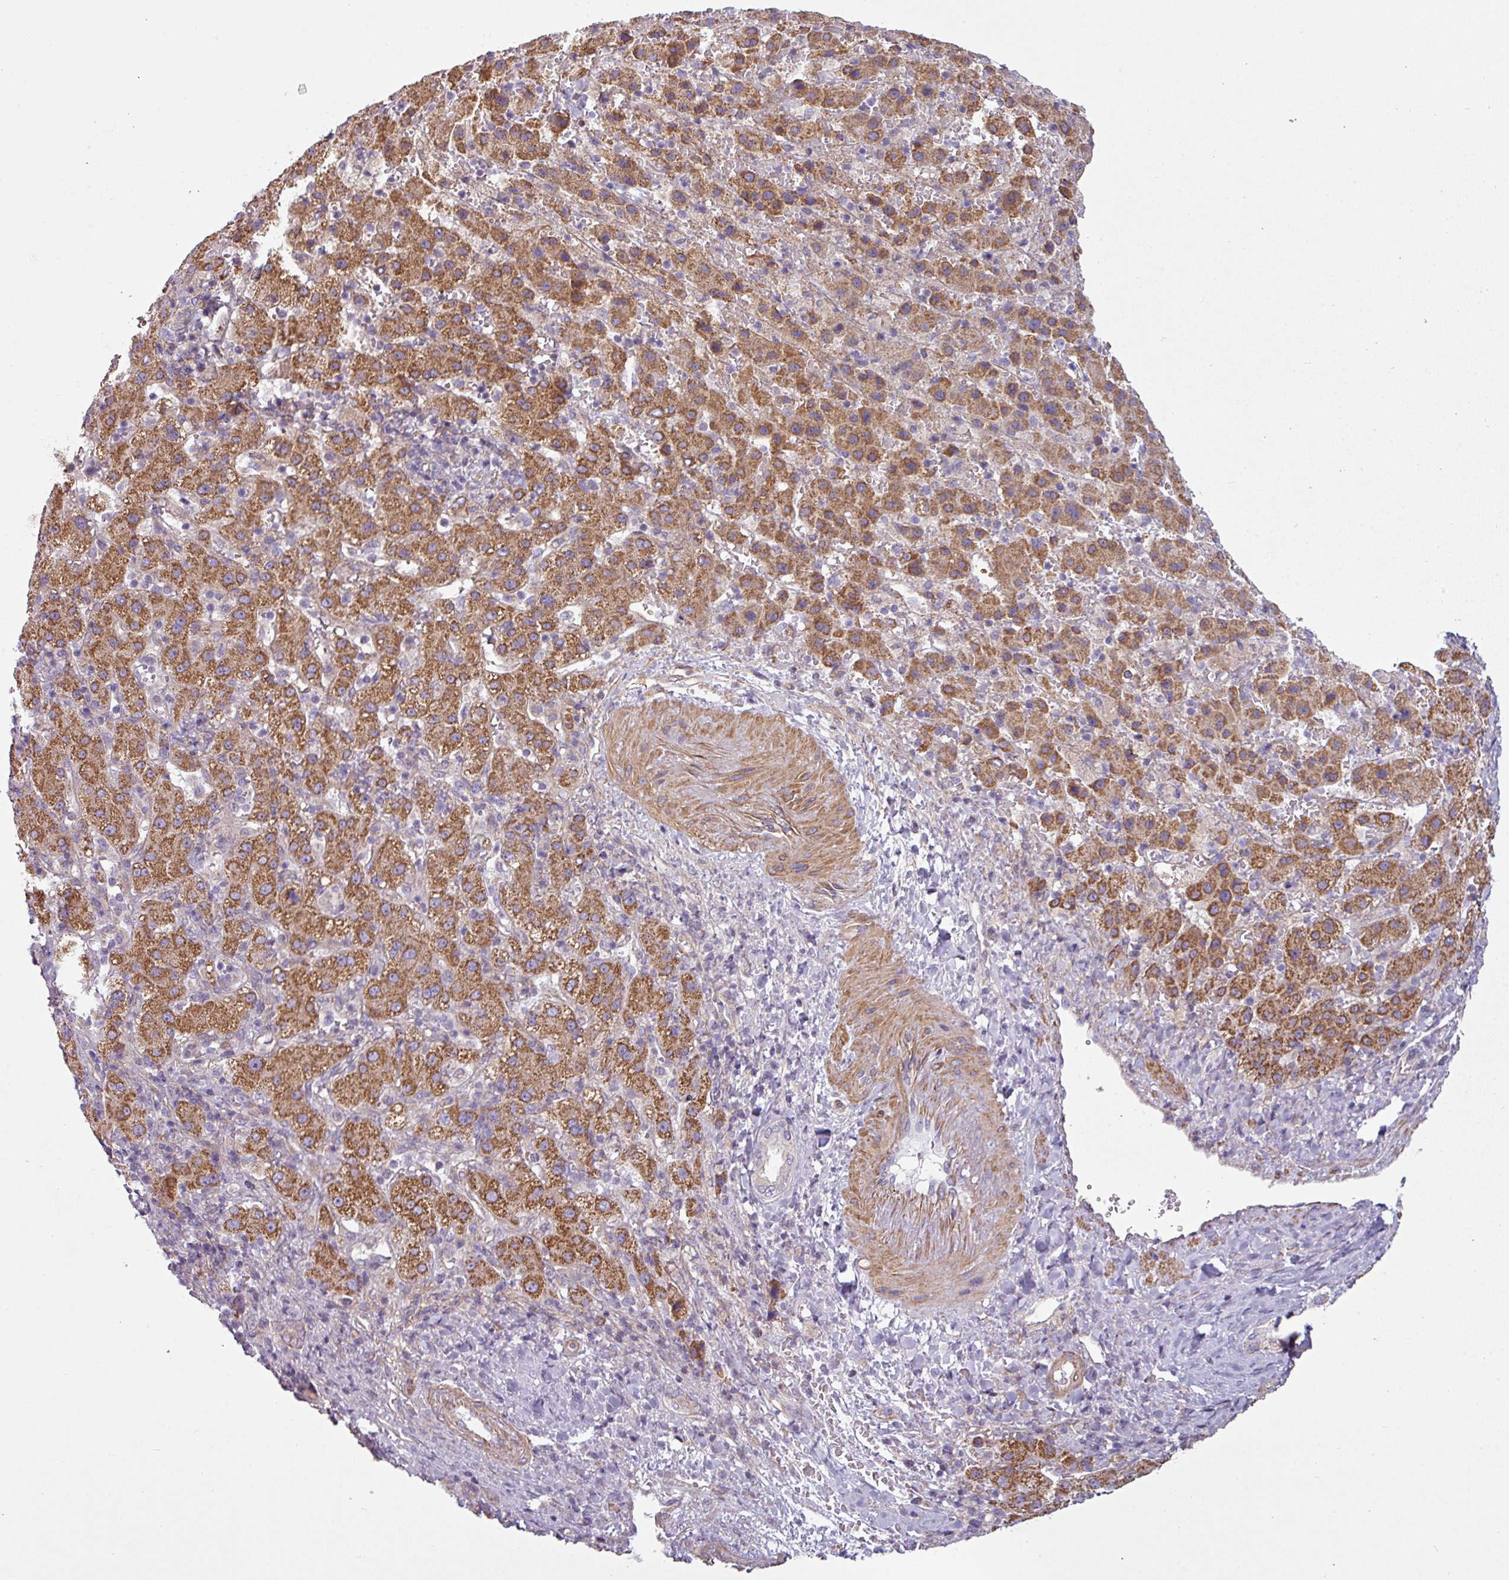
{"staining": {"intensity": "moderate", "quantity": ">75%", "location": "cytoplasmic/membranous"}, "tissue": "liver cancer", "cell_type": "Tumor cells", "image_type": "cancer", "snomed": [{"axis": "morphology", "description": "Carcinoma, Hepatocellular, NOS"}, {"axis": "topography", "description": "Liver"}], "caption": "High-power microscopy captured an IHC image of liver cancer, revealing moderate cytoplasmic/membranous expression in approximately >75% of tumor cells.", "gene": "BTN2A2", "patient": {"sex": "female", "age": 58}}